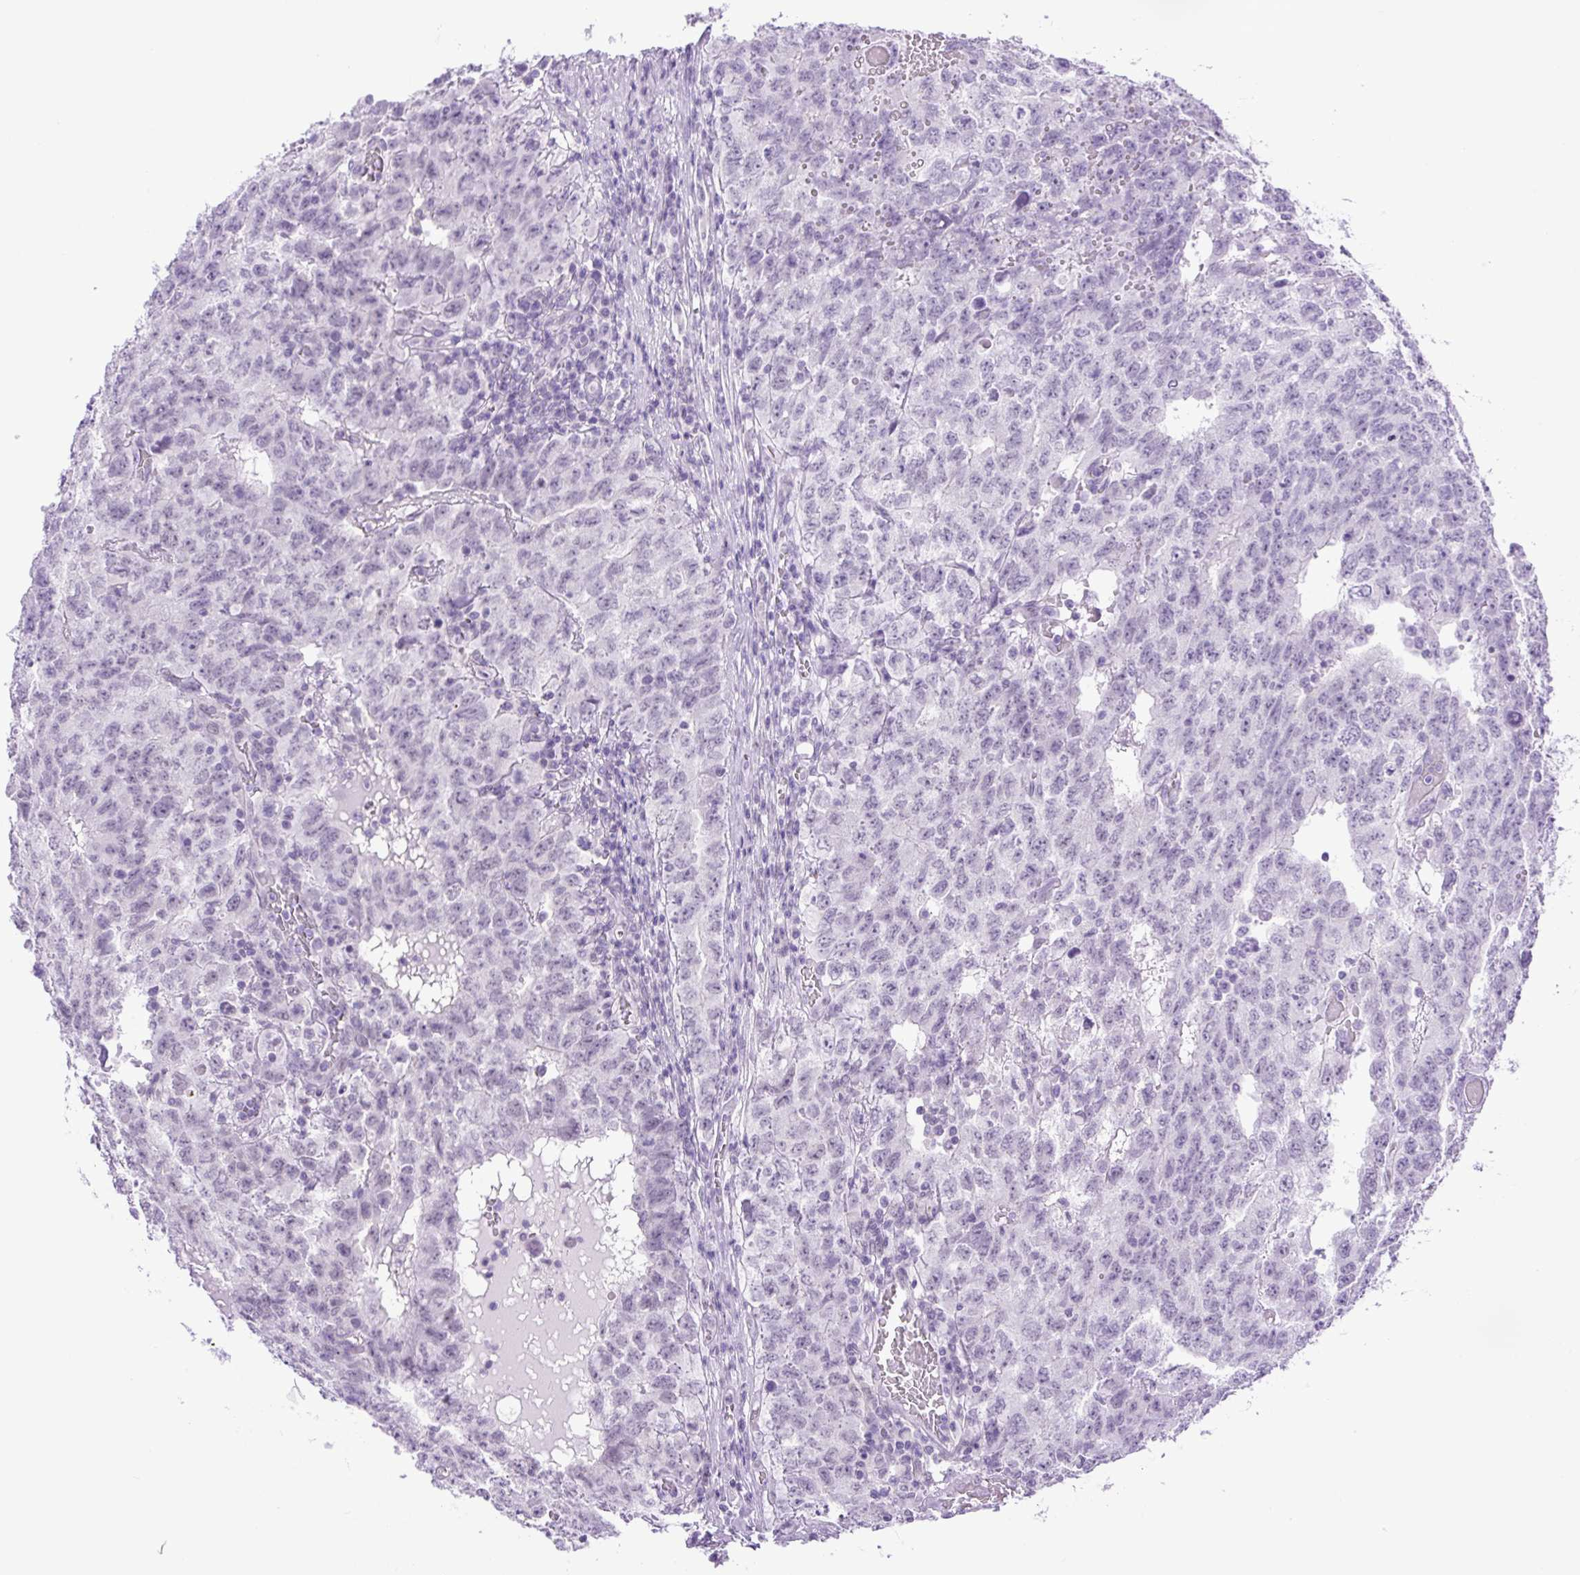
{"staining": {"intensity": "negative", "quantity": "none", "location": "none"}, "tissue": "testis cancer", "cell_type": "Tumor cells", "image_type": "cancer", "snomed": [{"axis": "morphology", "description": "Carcinoma, Embryonal, NOS"}, {"axis": "topography", "description": "Testis"}], "caption": "This is an IHC histopathology image of human embryonal carcinoma (testis). There is no expression in tumor cells.", "gene": "KPNA1", "patient": {"sex": "male", "age": 34}}